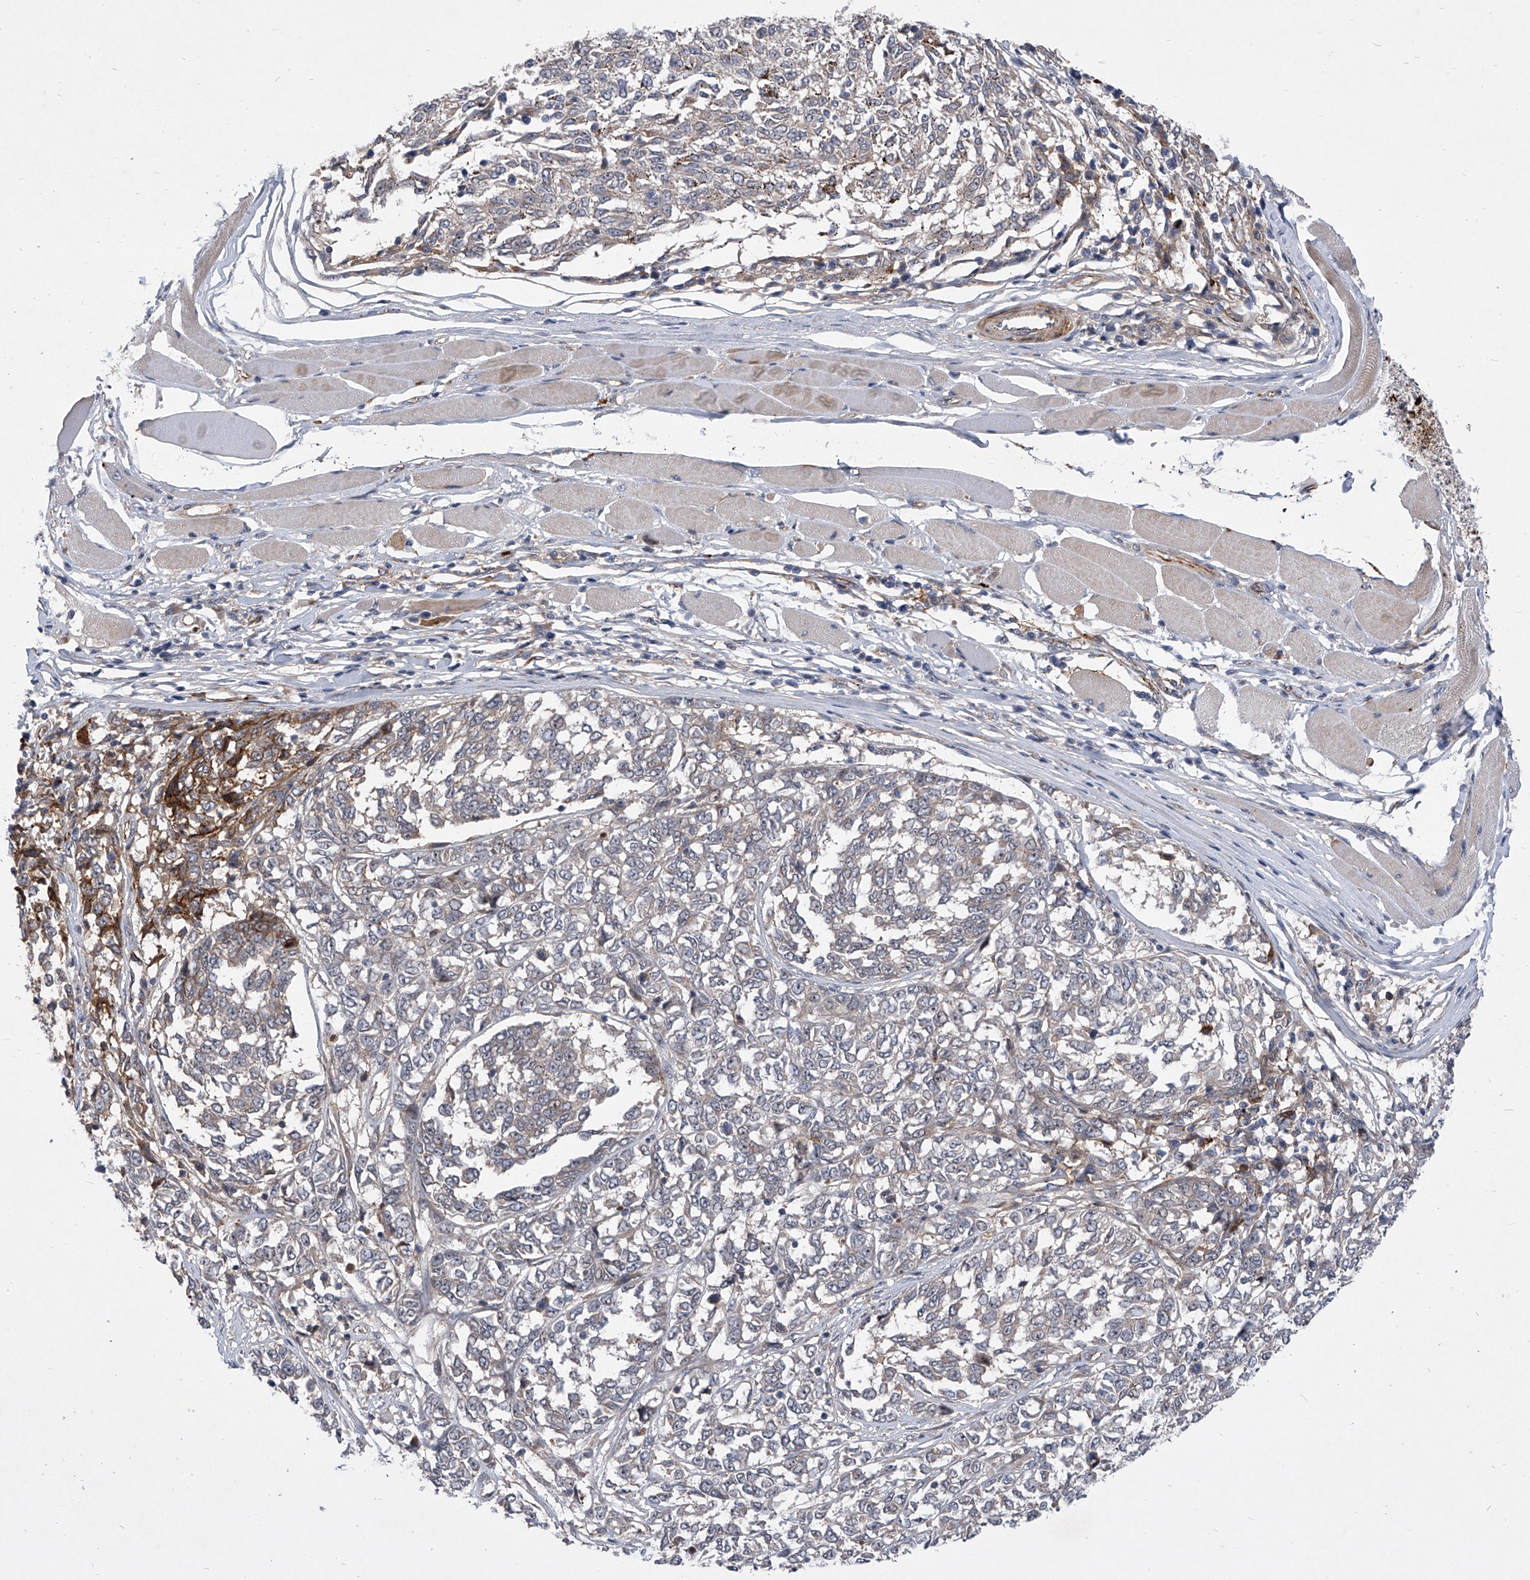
{"staining": {"intensity": "negative", "quantity": "none", "location": "none"}, "tissue": "melanoma", "cell_type": "Tumor cells", "image_type": "cancer", "snomed": [{"axis": "morphology", "description": "Malignant melanoma, NOS"}, {"axis": "topography", "description": "Skin"}], "caption": "Tumor cells show no significant expression in malignant melanoma.", "gene": "MINDY4", "patient": {"sex": "female", "age": 72}}